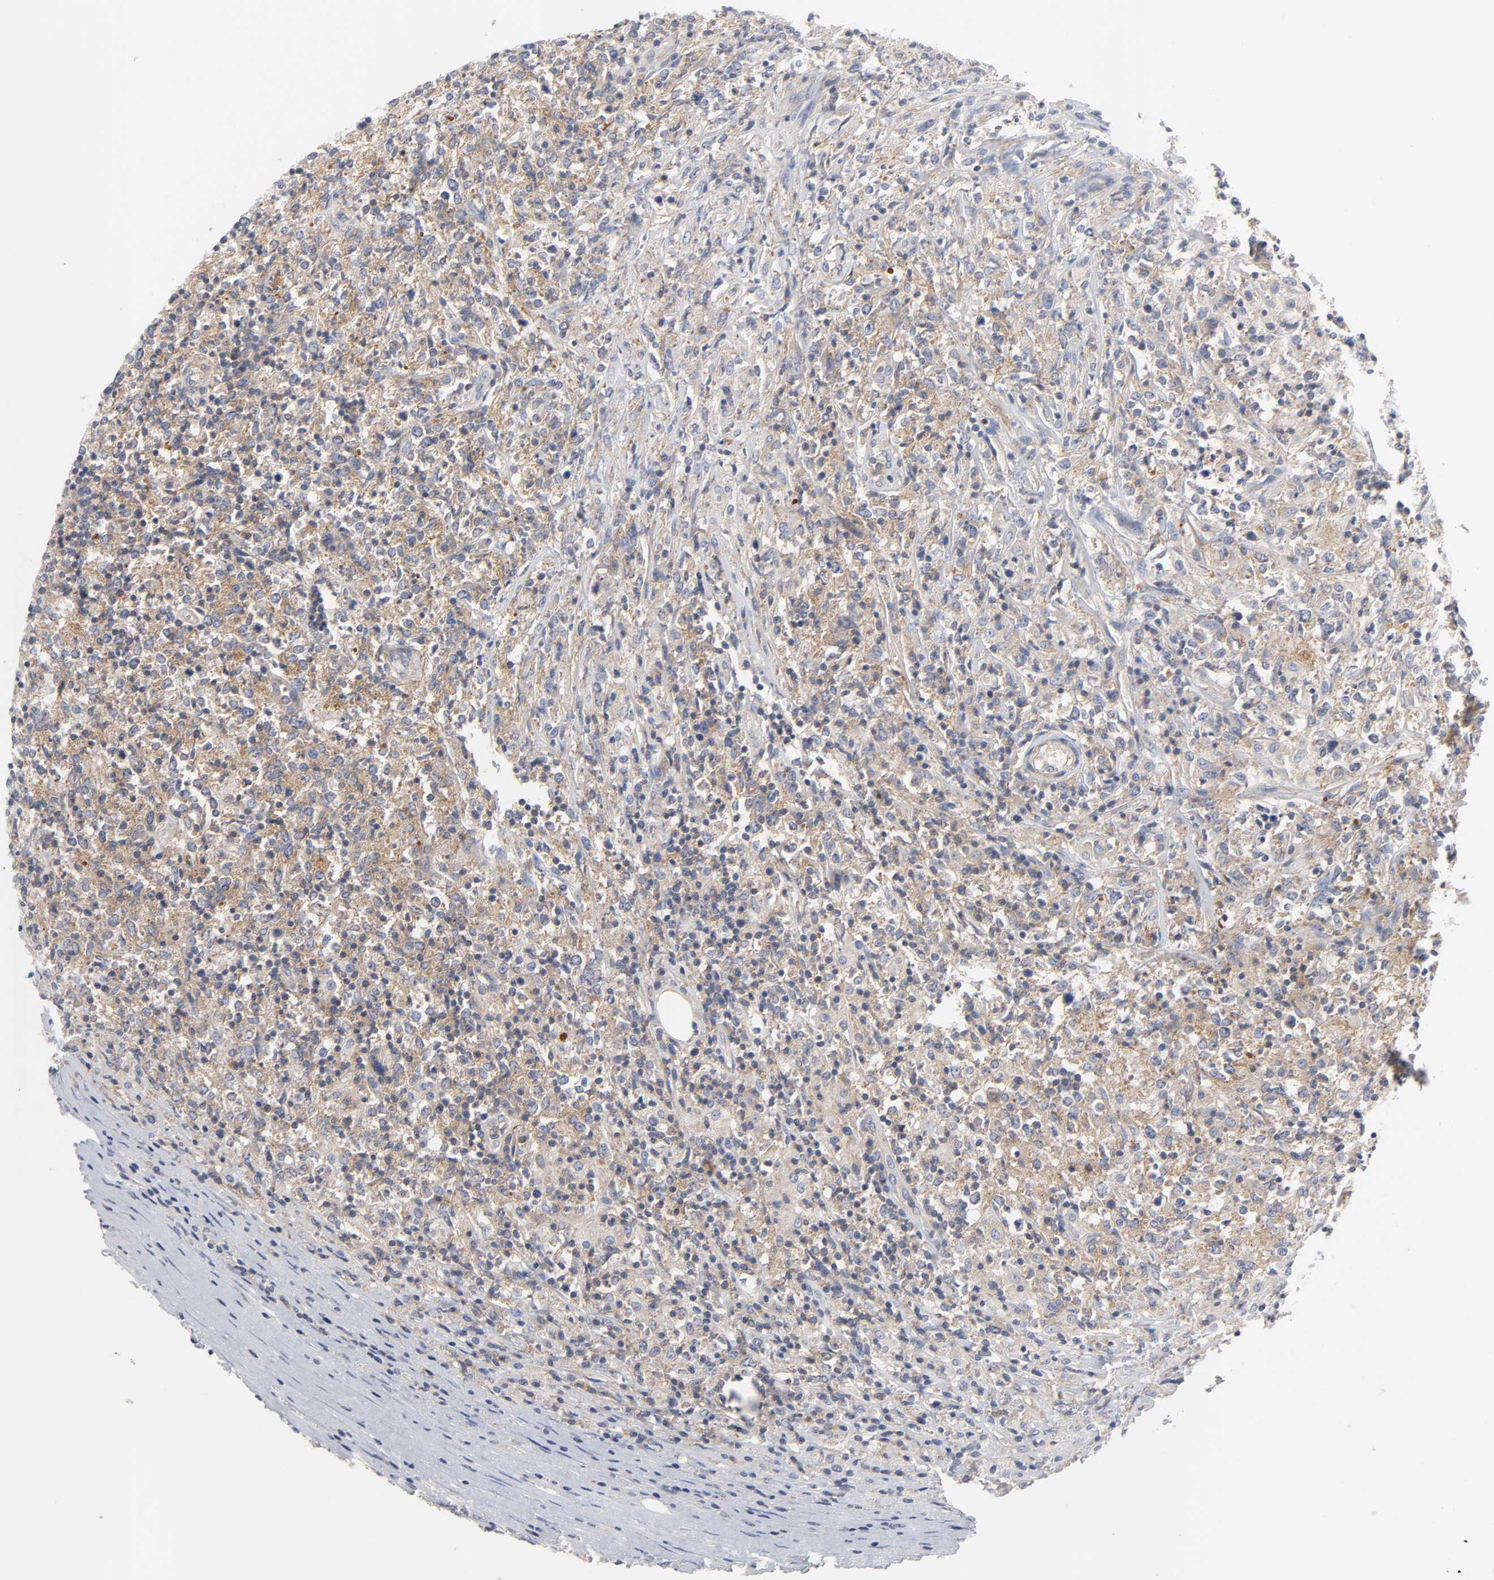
{"staining": {"intensity": "moderate", "quantity": ">75%", "location": "cytoplasmic/membranous"}, "tissue": "lymphoma", "cell_type": "Tumor cells", "image_type": "cancer", "snomed": [{"axis": "morphology", "description": "Malignant lymphoma, non-Hodgkin's type, High grade"}, {"axis": "topography", "description": "Lymph node"}], "caption": "The histopathology image demonstrates immunohistochemical staining of lymphoma. There is moderate cytoplasmic/membranous staining is present in about >75% of tumor cells.", "gene": "ROCK1", "patient": {"sex": "female", "age": 84}}